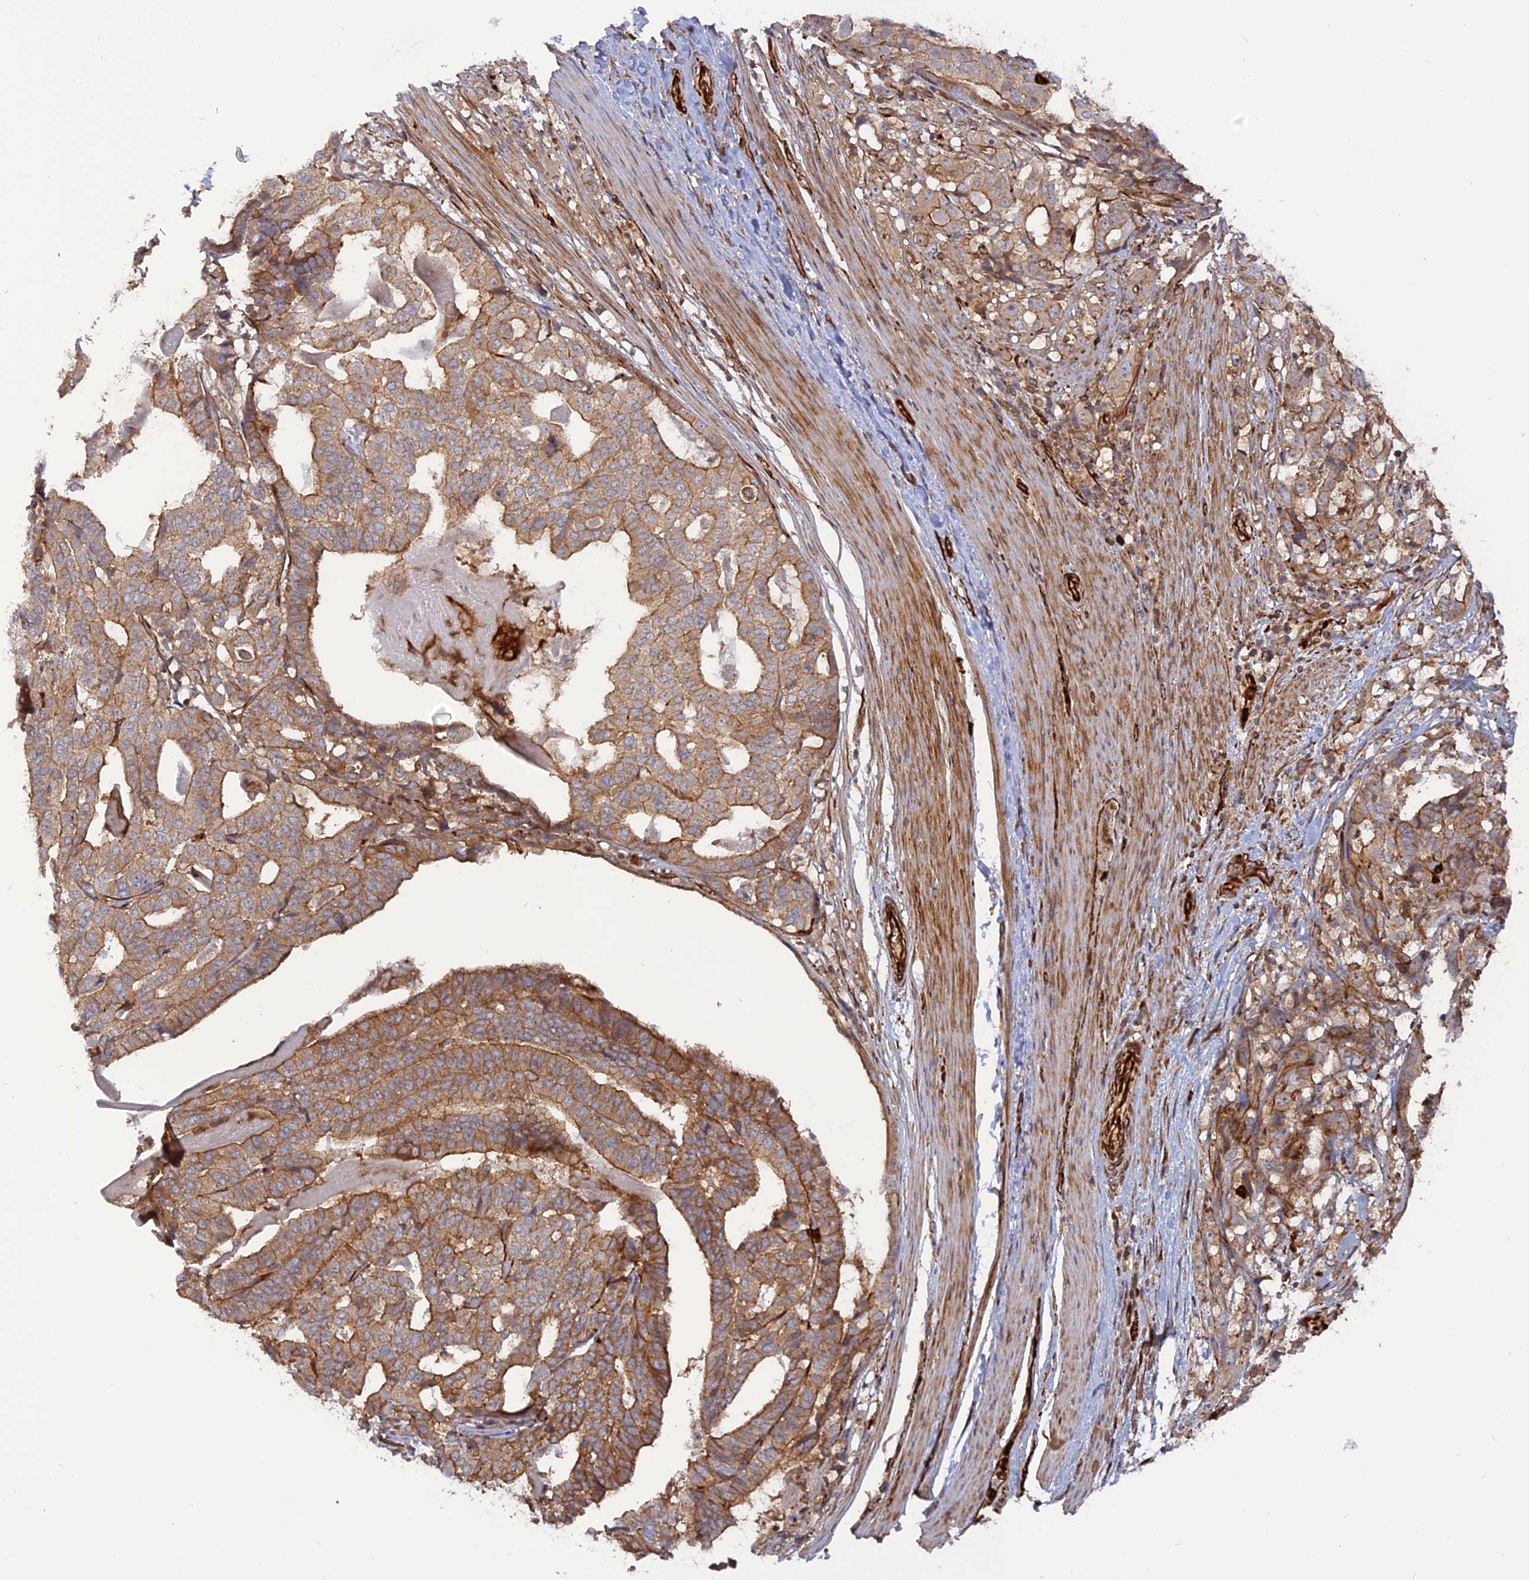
{"staining": {"intensity": "moderate", "quantity": ">75%", "location": "cytoplasmic/membranous"}, "tissue": "stomach cancer", "cell_type": "Tumor cells", "image_type": "cancer", "snomed": [{"axis": "morphology", "description": "Adenocarcinoma, NOS"}, {"axis": "topography", "description": "Stomach"}], "caption": "Protein staining by immunohistochemistry (IHC) displays moderate cytoplasmic/membranous positivity in approximately >75% of tumor cells in stomach cancer.", "gene": "PHLDB3", "patient": {"sex": "male", "age": 48}}